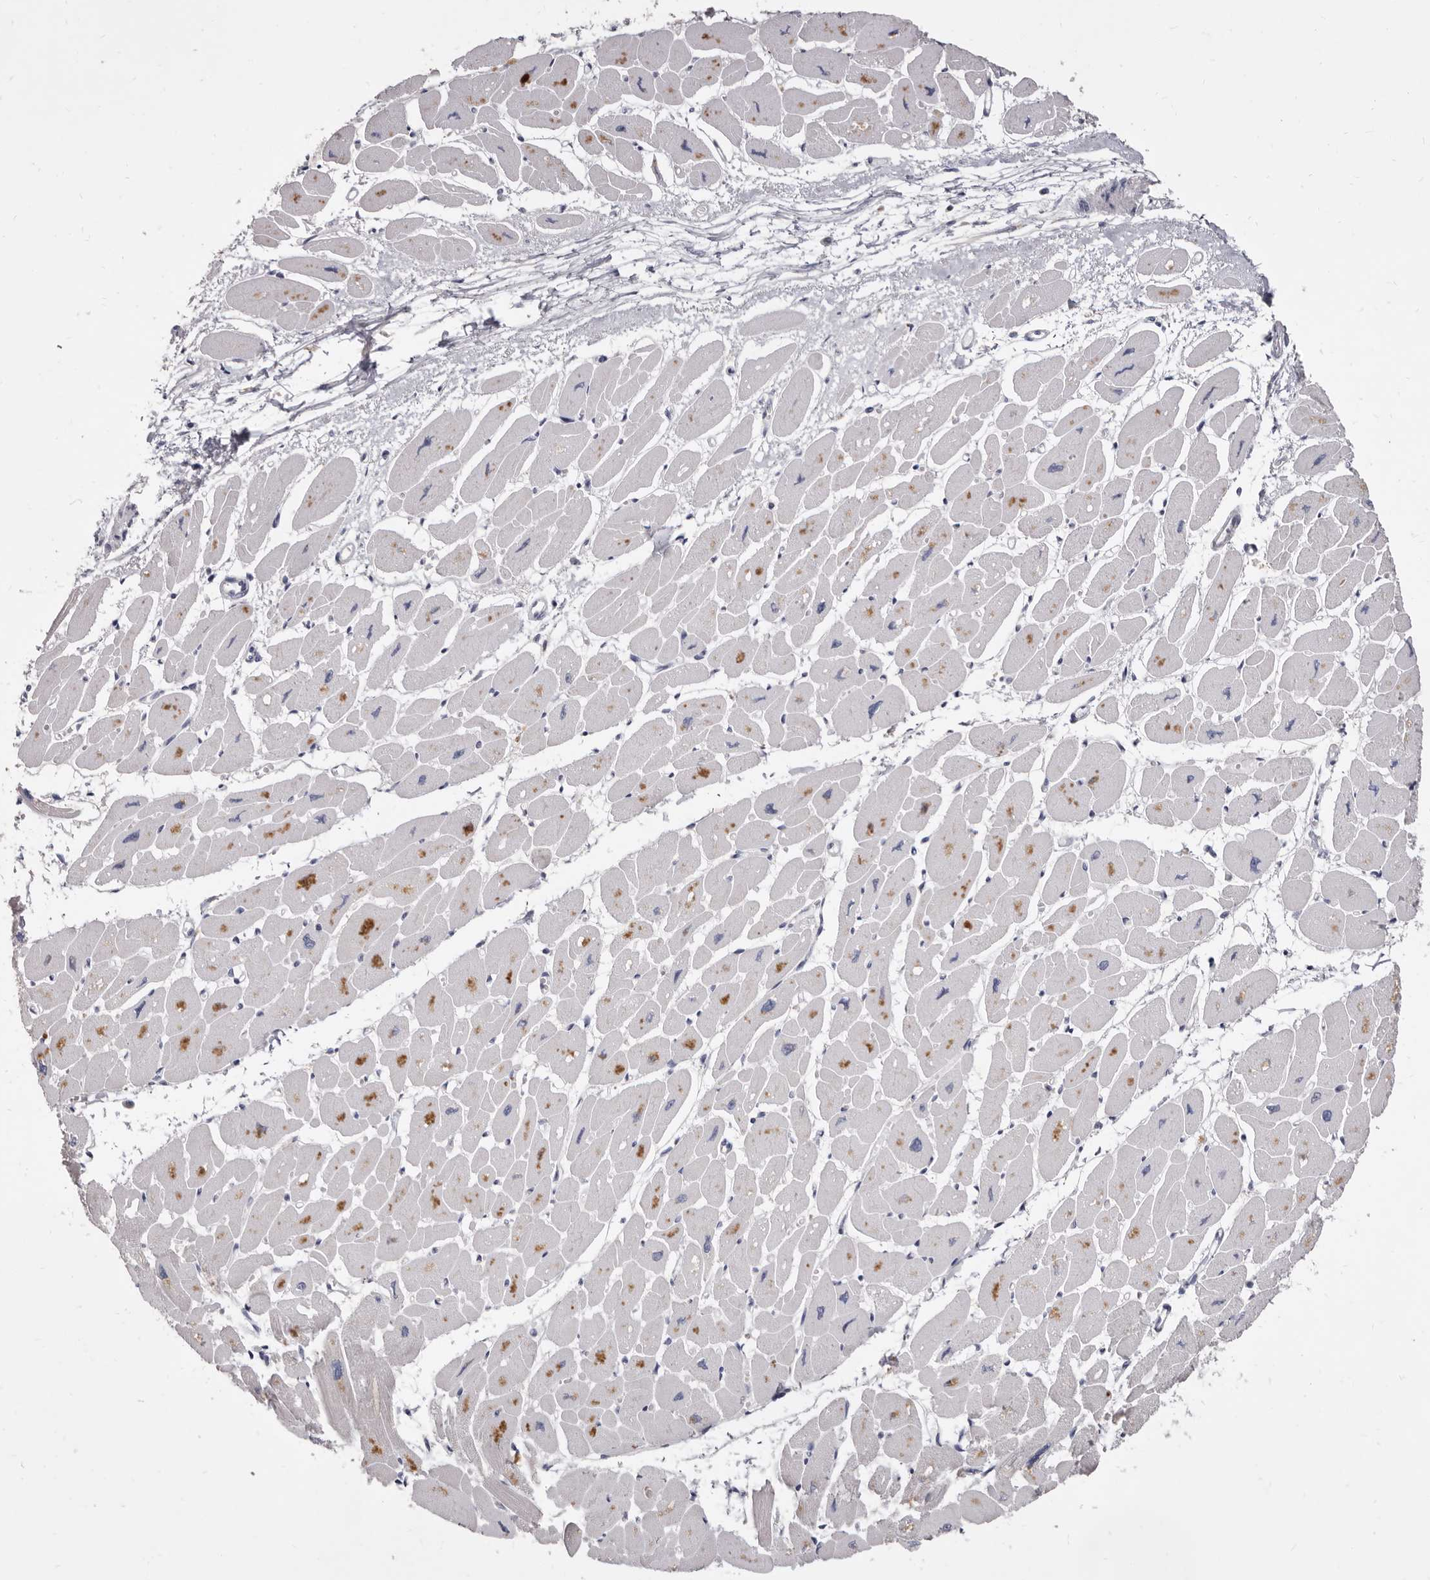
{"staining": {"intensity": "moderate", "quantity": "<25%", "location": "cytoplasmic/membranous"}, "tissue": "heart muscle", "cell_type": "Cardiomyocytes", "image_type": "normal", "snomed": [{"axis": "morphology", "description": "Normal tissue, NOS"}, {"axis": "topography", "description": "Heart"}], "caption": "An immunohistochemistry image of normal tissue is shown. Protein staining in brown highlights moderate cytoplasmic/membranous positivity in heart muscle within cardiomyocytes.", "gene": "CYP2E1", "patient": {"sex": "female", "age": 54}}